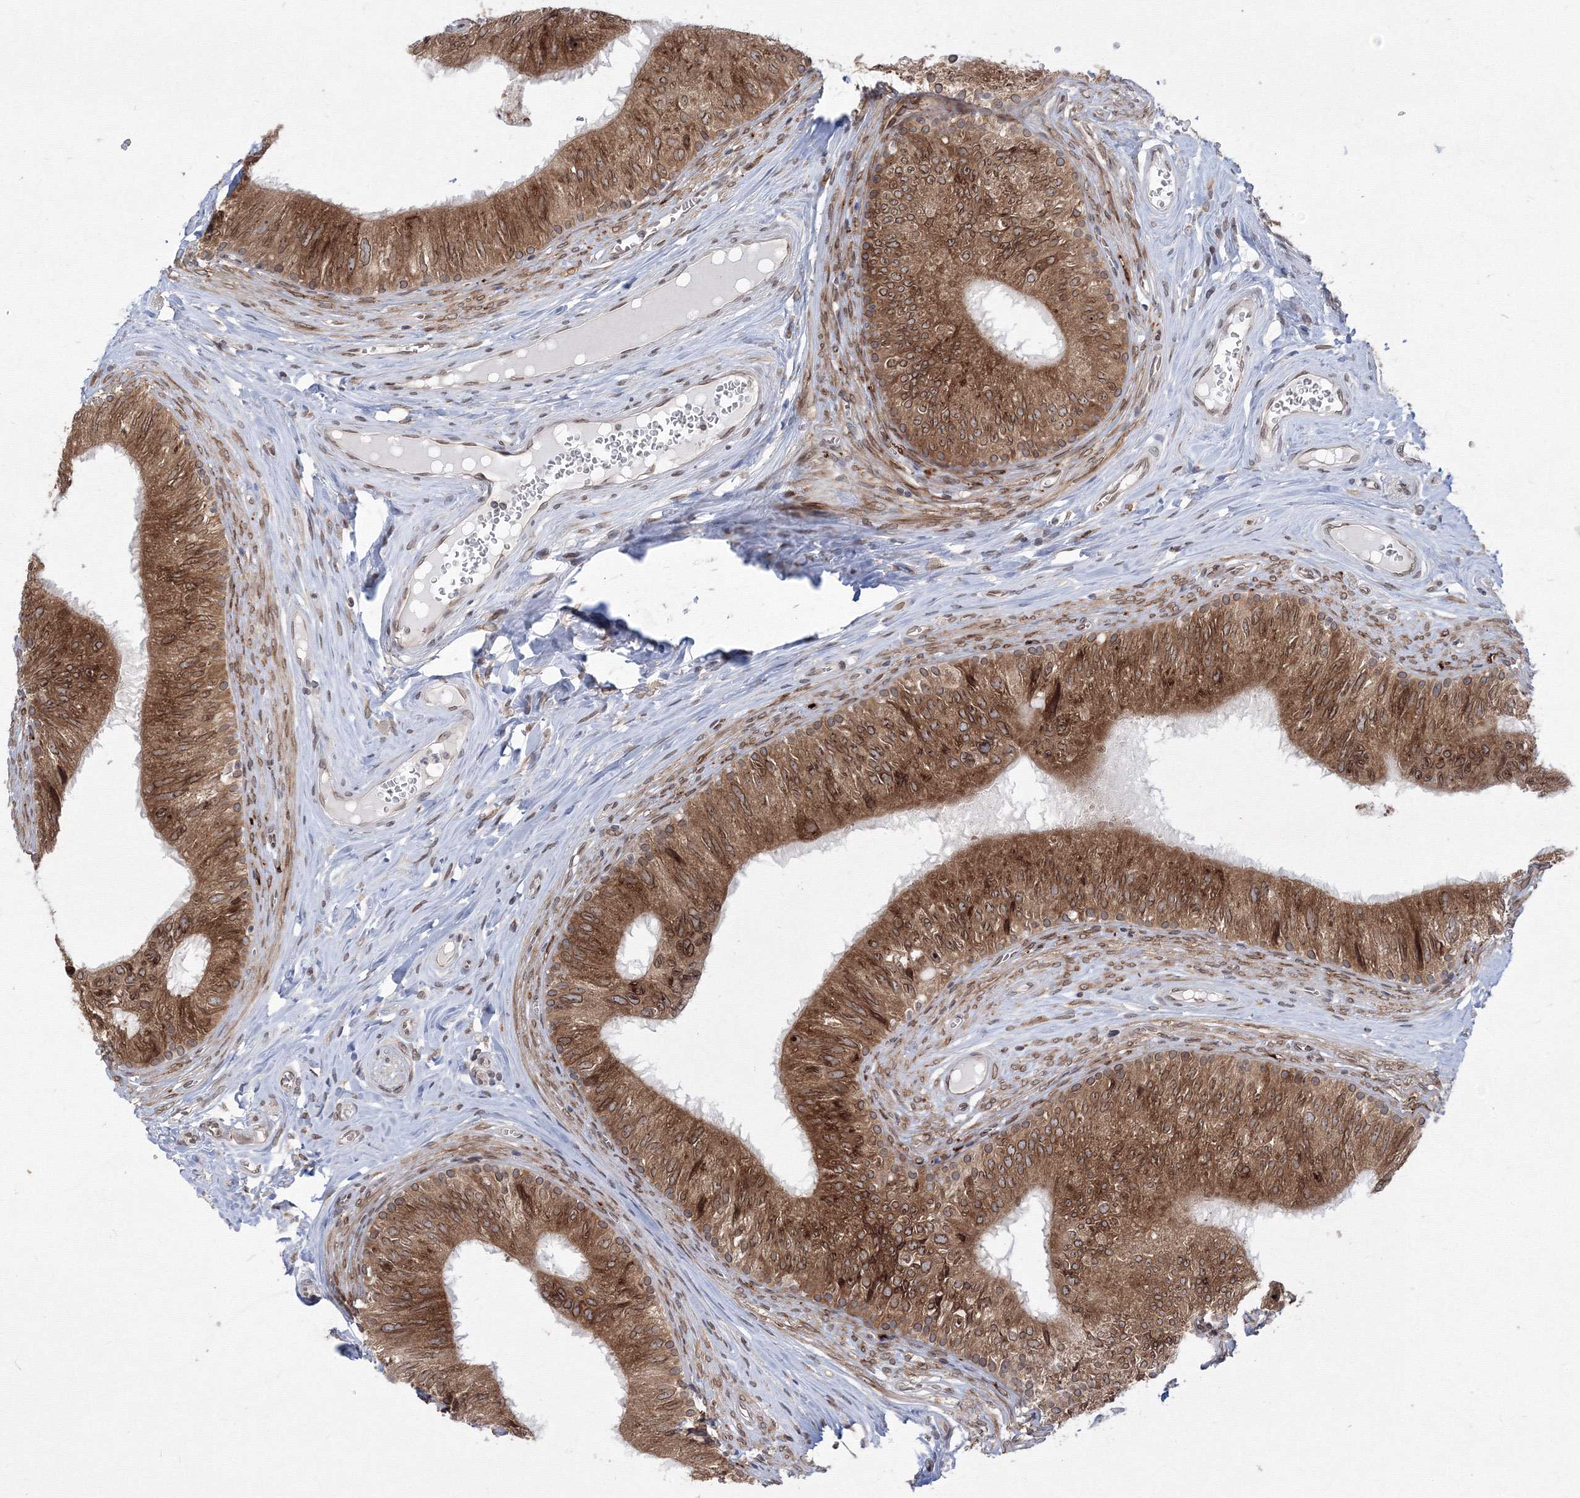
{"staining": {"intensity": "moderate", "quantity": ">75%", "location": "cytoplasmic/membranous,nuclear"}, "tissue": "epididymis", "cell_type": "Glandular cells", "image_type": "normal", "snomed": [{"axis": "morphology", "description": "Normal tissue, NOS"}, {"axis": "topography", "description": "Epididymis"}], "caption": "Normal epididymis exhibits moderate cytoplasmic/membranous,nuclear positivity in approximately >75% of glandular cells Using DAB (3,3'-diaminobenzidine) (brown) and hematoxylin (blue) stains, captured at high magnification using brightfield microscopy..", "gene": "DNAJB2", "patient": {"sex": "male", "age": 46}}